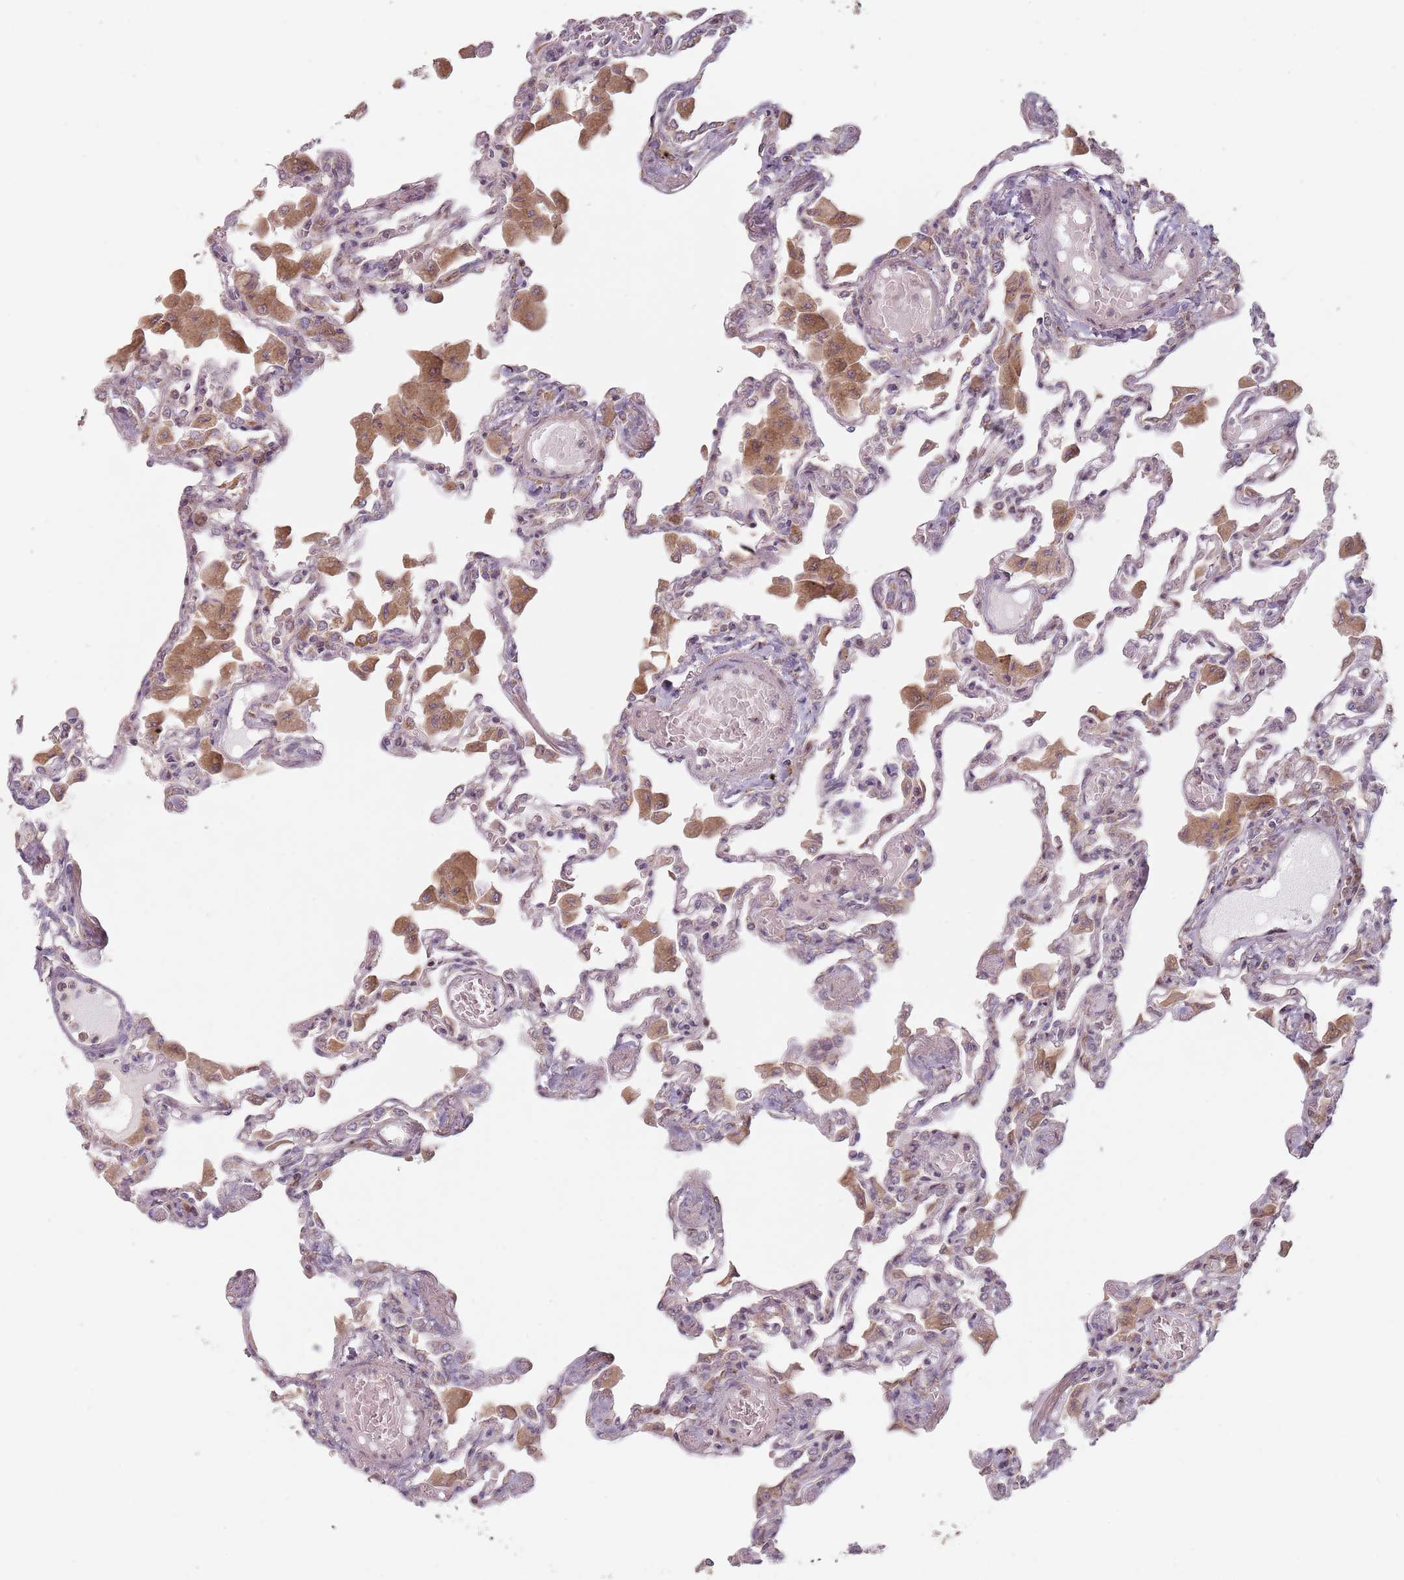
{"staining": {"intensity": "weak", "quantity": "<25%", "location": "cytoplasmic/membranous"}, "tissue": "lung", "cell_type": "Alveolar cells", "image_type": "normal", "snomed": [{"axis": "morphology", "description": "Normal tissue, NOS"}, {"axis": "topography", "description": "Bronchus"}, {"axis": "topography", "description": "Lung"}], "caption": "DAB (3,3'-diaminobenzidine) immunohistochemical staining of unremarkable human lung exhibits no significant positivity in alveolar cells.", "gene": "VPS52", "patient": {"sex": "female", "age": 49}}